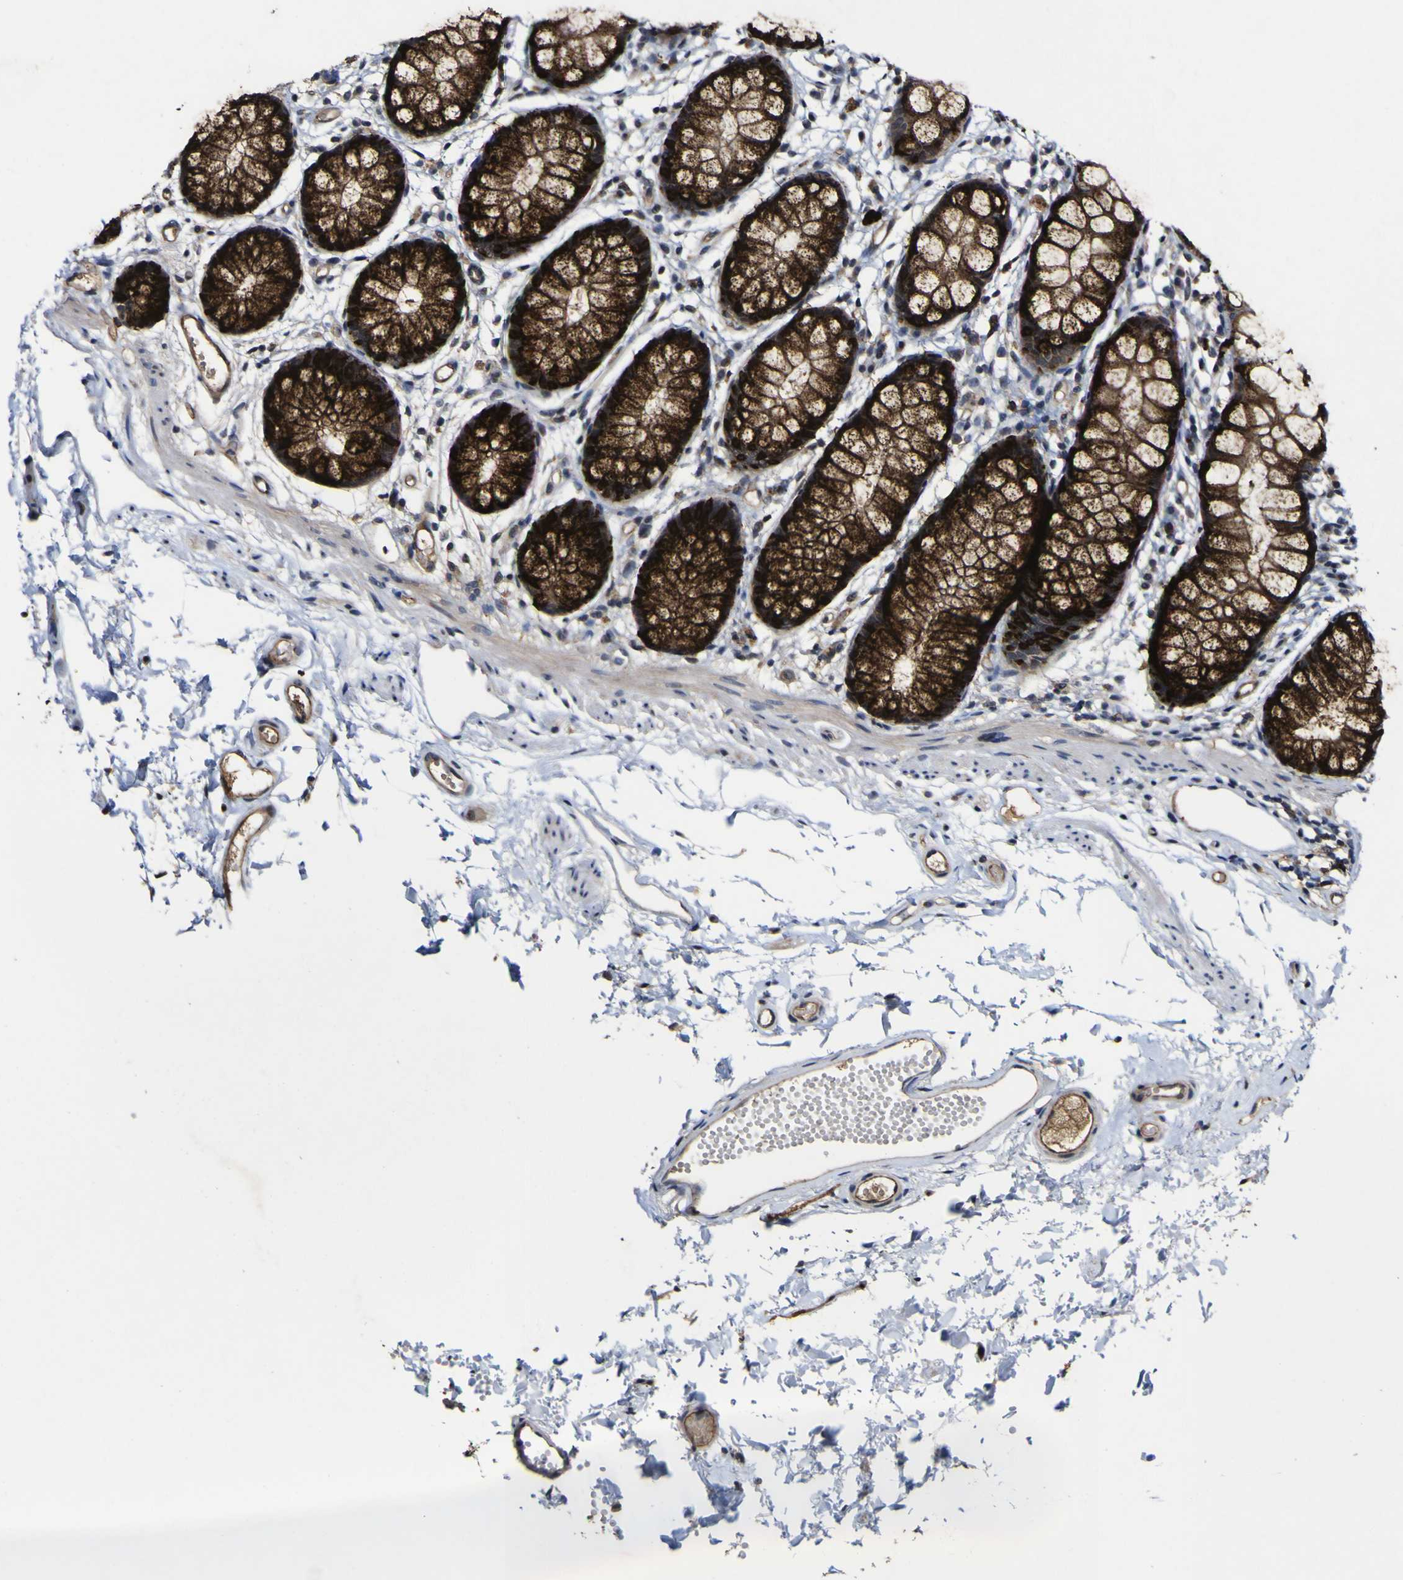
{"staining": {"intensity": "strong", "quantity": ">75%", "location": "cytoplasmic/membranous"}, "tissue": "rectum", "cell_type": "Glandular cells", "image_type": "normal", "snomed": [{"axis": "morphology", "description": "Normal tissue, NOS"}, {"axis": "topography", "description": "Rectum"}], "caption": "IHC (DAB) staining of benign rectum exhibits strong cytoplasmic/membranous protein staining in about >75% of glandular cells. (IHC, brightfield microscopy, high magnification).", "gene": "CCL2", "patient": {"sex": "female", "age": 66}}